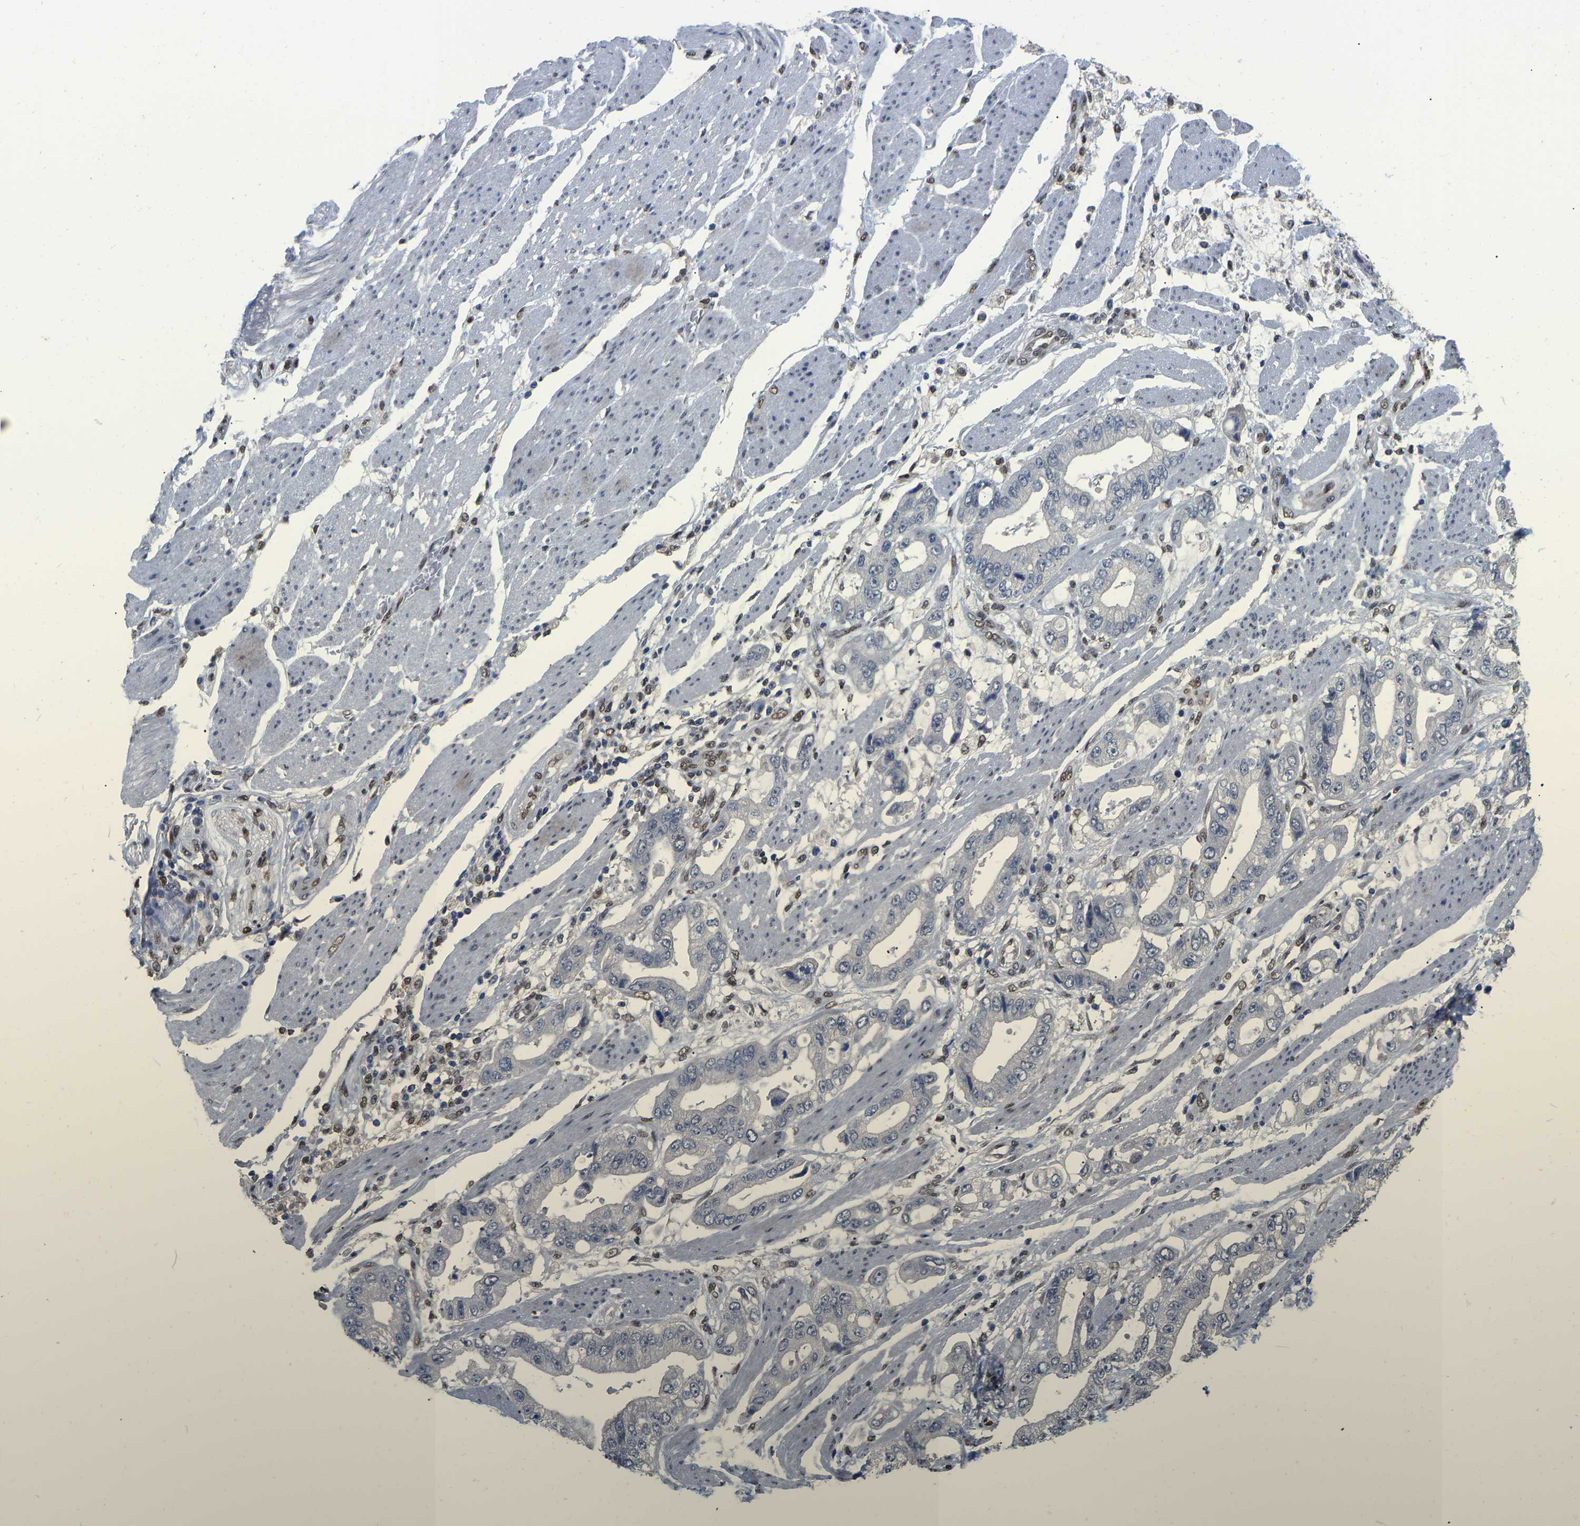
{"staining": {"intensity": "negative", "quantity": "none", "location": "none"}, "tissue": "stomach cancer", "cell_type": "Tumor cells", "image_type": "cancer", "snomed": [{"axis": "morphology", "description": "Normal tissue, NOS"}, {"axis": "morphology", "description": "Adenocarcinoma, NOS"}, {"axis": "topography", "description": "Stomach"}], "caption": "Immunohistochemistry image of human stomach cancer stained for a protein (brown), which reveals no expression in tumor cells. (Brightfield microscopy of DAB (3,3'-diaminobenzidine) IHC at high magnification).", "gene": "QKI", "patient": {"sex": "male", "age": 62}}